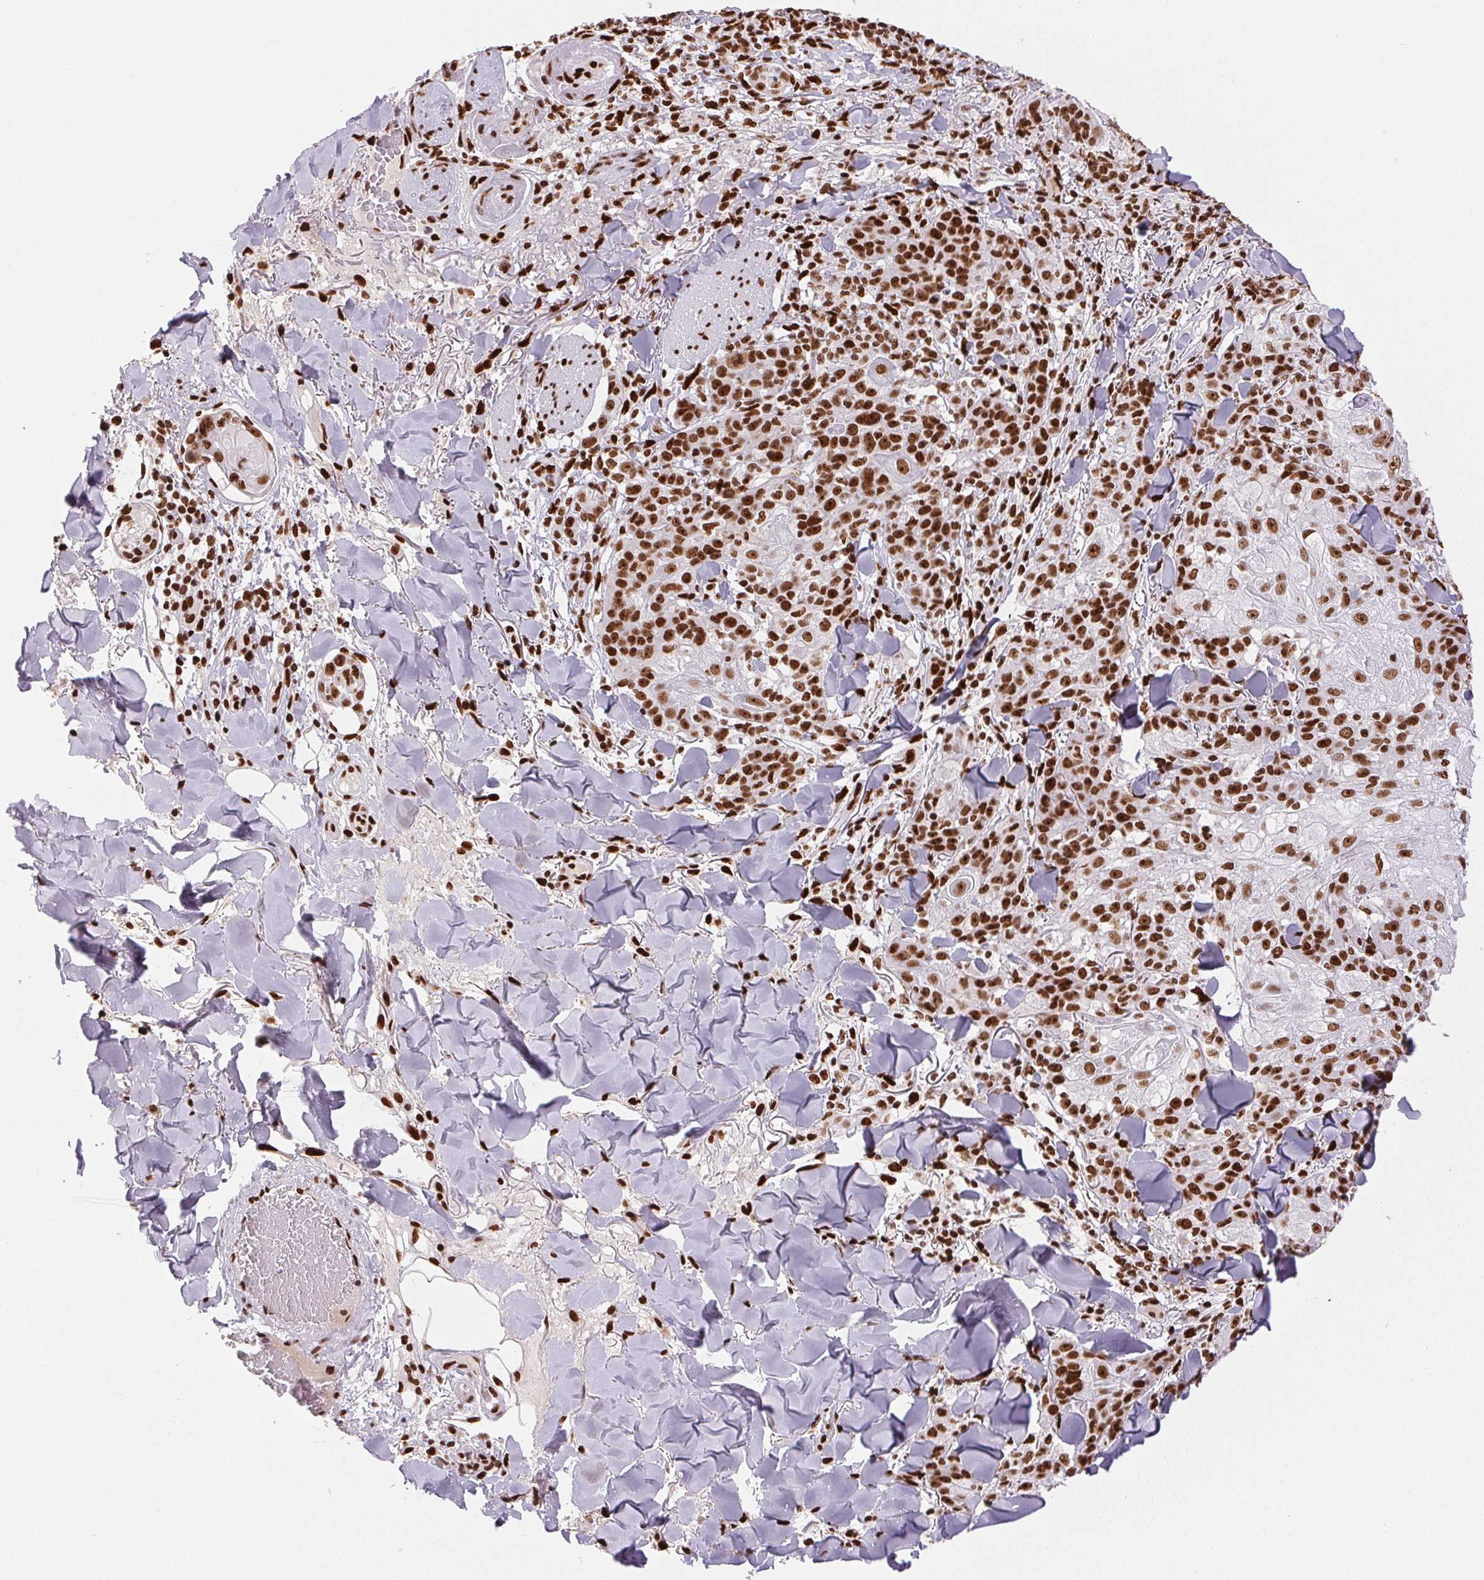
{"staining": {"intensity": "strong", "quantity": ">75%", "location": "nuclear"}, "tissue": "skin cancer", "cell_type": "Tumor cells", "image_type": "cancer", "snomed": [{"axis": "morphology", "description": "Normal tissue, NOS"}, {"axis": "morphology", "description": "Squamous cell carcinoma, NOS"}, {"axis": "topography", "description": "Skin"}], "caption": "Immunohistochemistry (IHC) (DAB (3,3'-diaminobenzidine)) staining of human squamous cell carcinoma (skin) demonstrates strong nuclear protein staining in approximately >75% of tumor cells.", "gene": "ZNF80", "patient": {"sex": "female", "age": 83}}